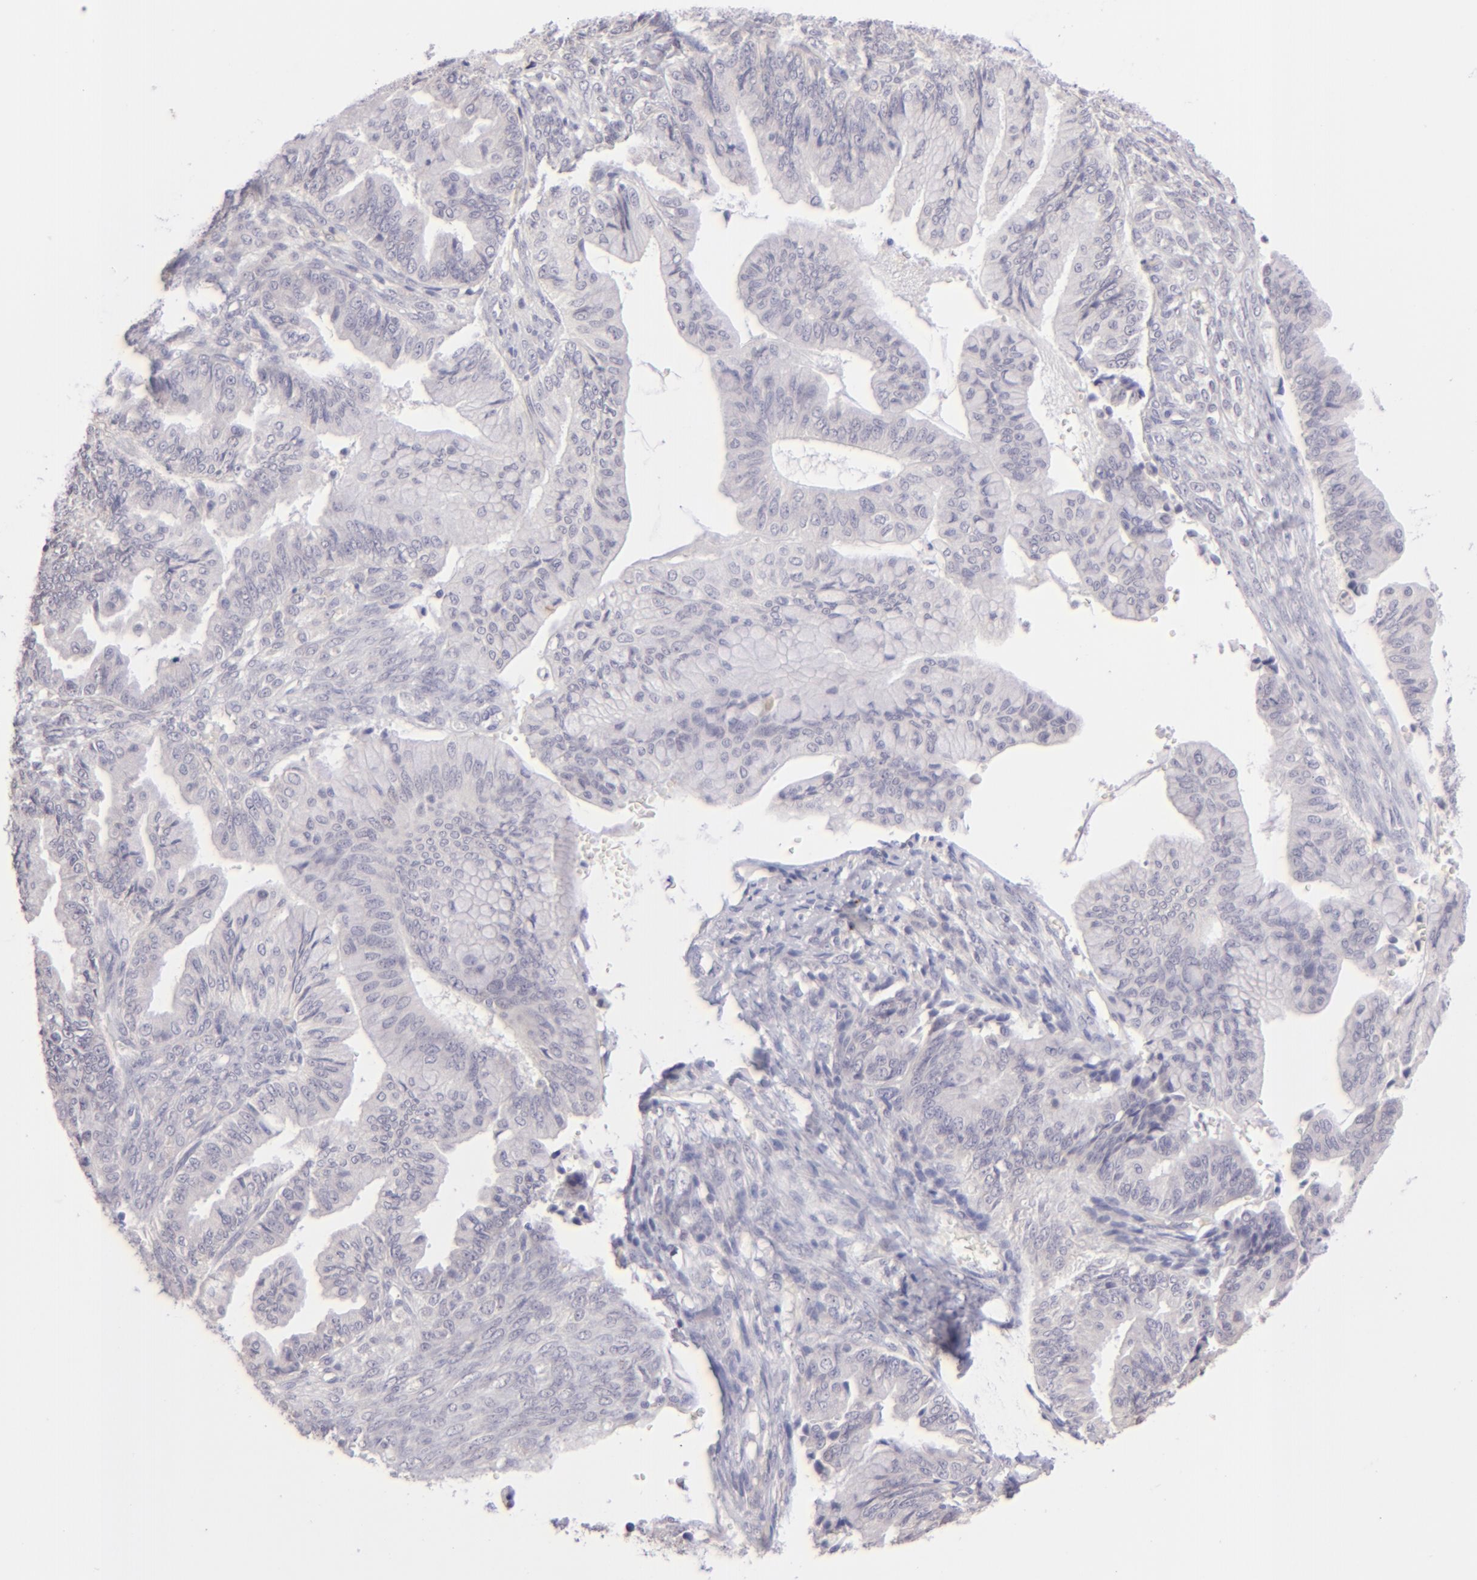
{"staining": {"intensity": "negative", "quantity": "none", "location": "none"}, "tissue": "ovarian cancer", "cell_type": "Tumor cells", "image_type": "cancer", "snomed": [{"axis": "morphology", "description": "Cystadenocarcinoma, mucinous, NOS"}, {"axis": "topography", "description": "Ovary"}], "caption": "This is a histopathology image of immunohistochemistry staining of ovarian cancer (mucinous cystadenocarcinoma), which shows no expression in tumor cells.", "gene": "MAGEA1", "patient": {"sex": "female", "age": 36}}